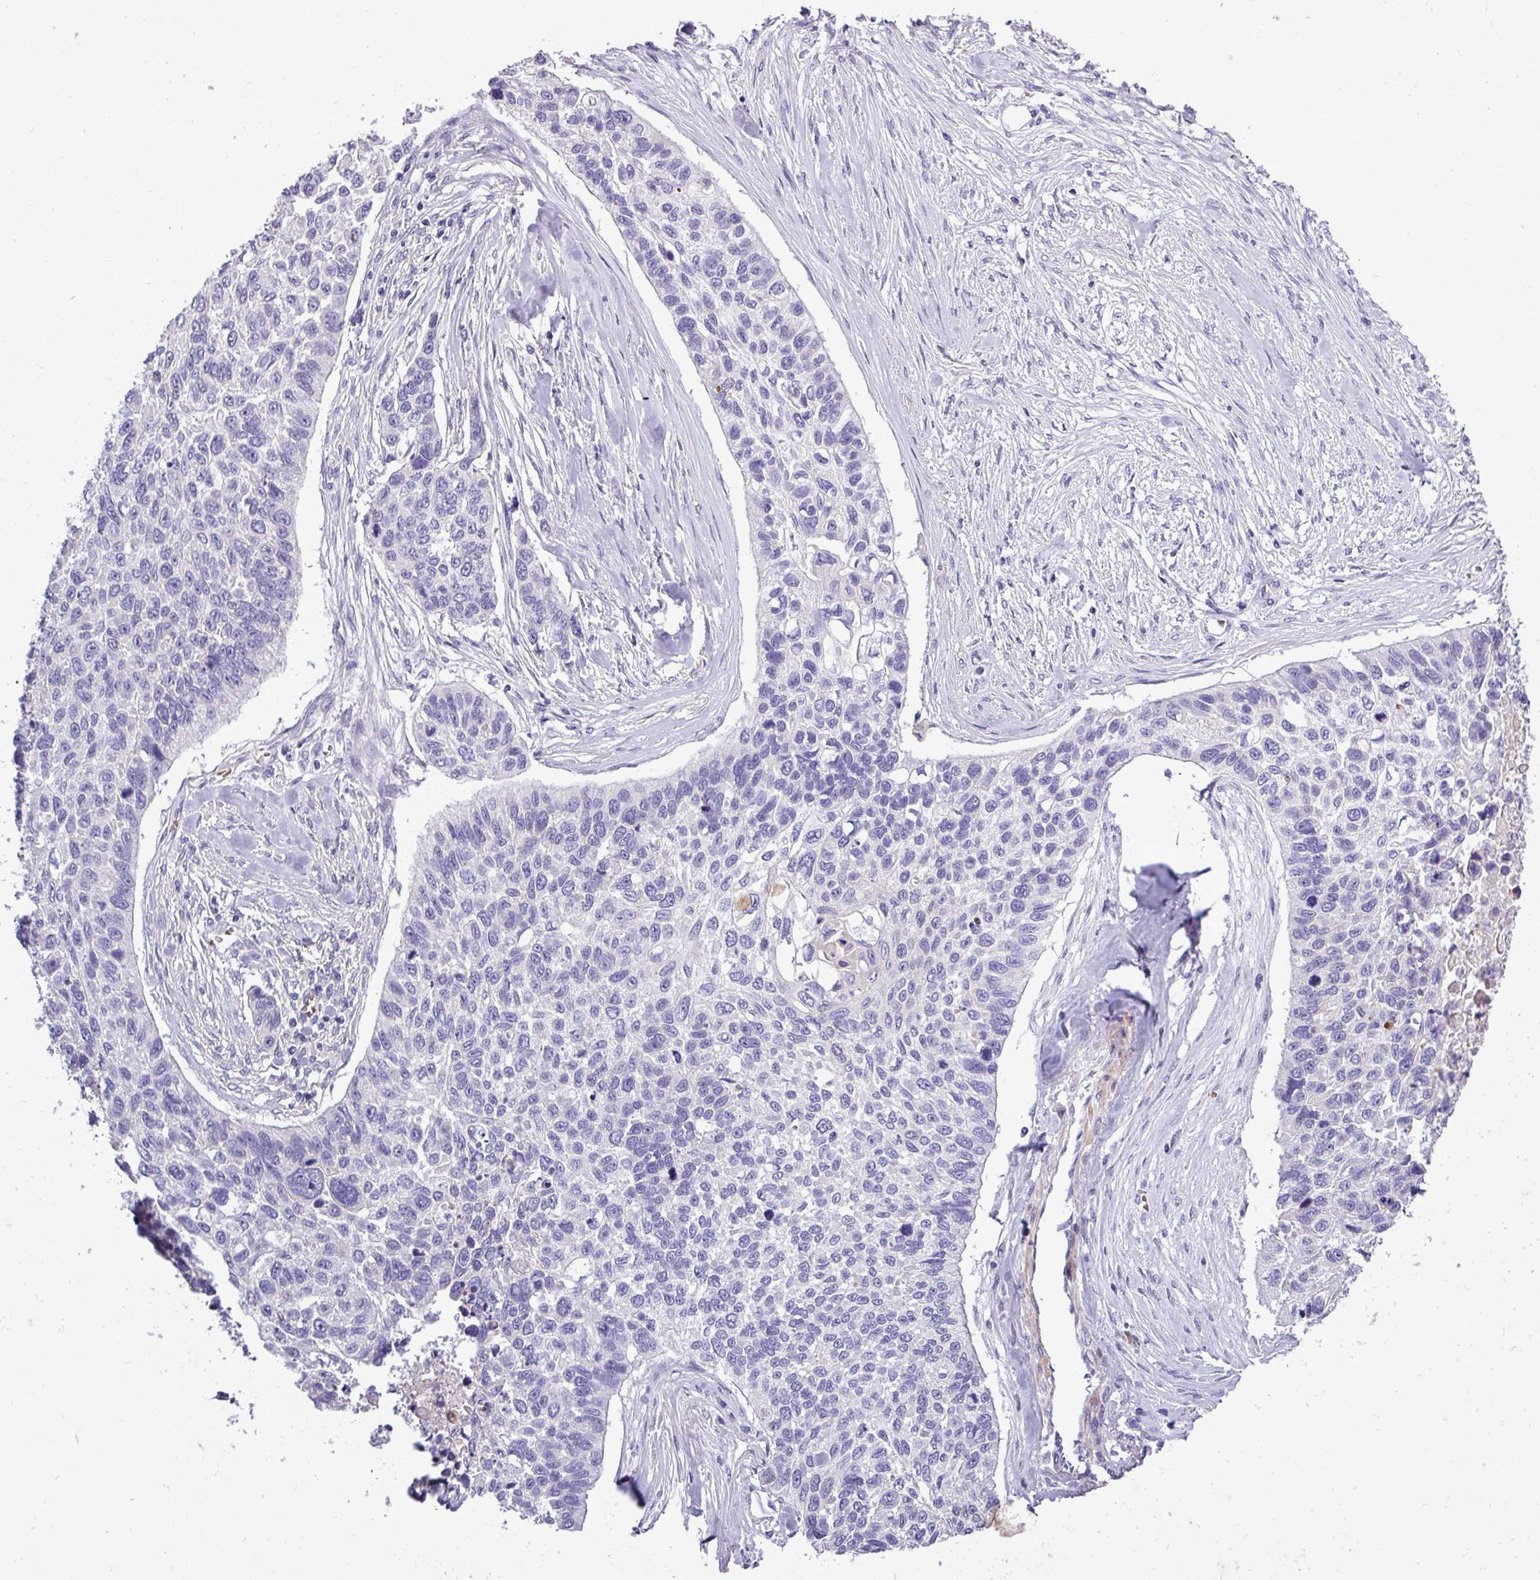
{"staining": {"intensity": "negative", "quantity": "none", "location": "none"}, "tissue": "lung cancer", "cell_type": "Tumor cells", "image_type": "cancer", "snomed": [{"axis": "morphology", "description": "Squamous cell carcinoma, NOS"}, {"axis": "topography", "description": "Lung"}], "caption": "Tumor cells are negative for protein expression in human lung cancer. The staining was performed using DAB (3,3'-diaminobenzidine) to visualize the protein expression in brown, while the nuclei were stained in blue with hematoxylin (Magnification: 20x).", "gene": "MGAT4B", "patient": {"sex": "male", "age": 62}}